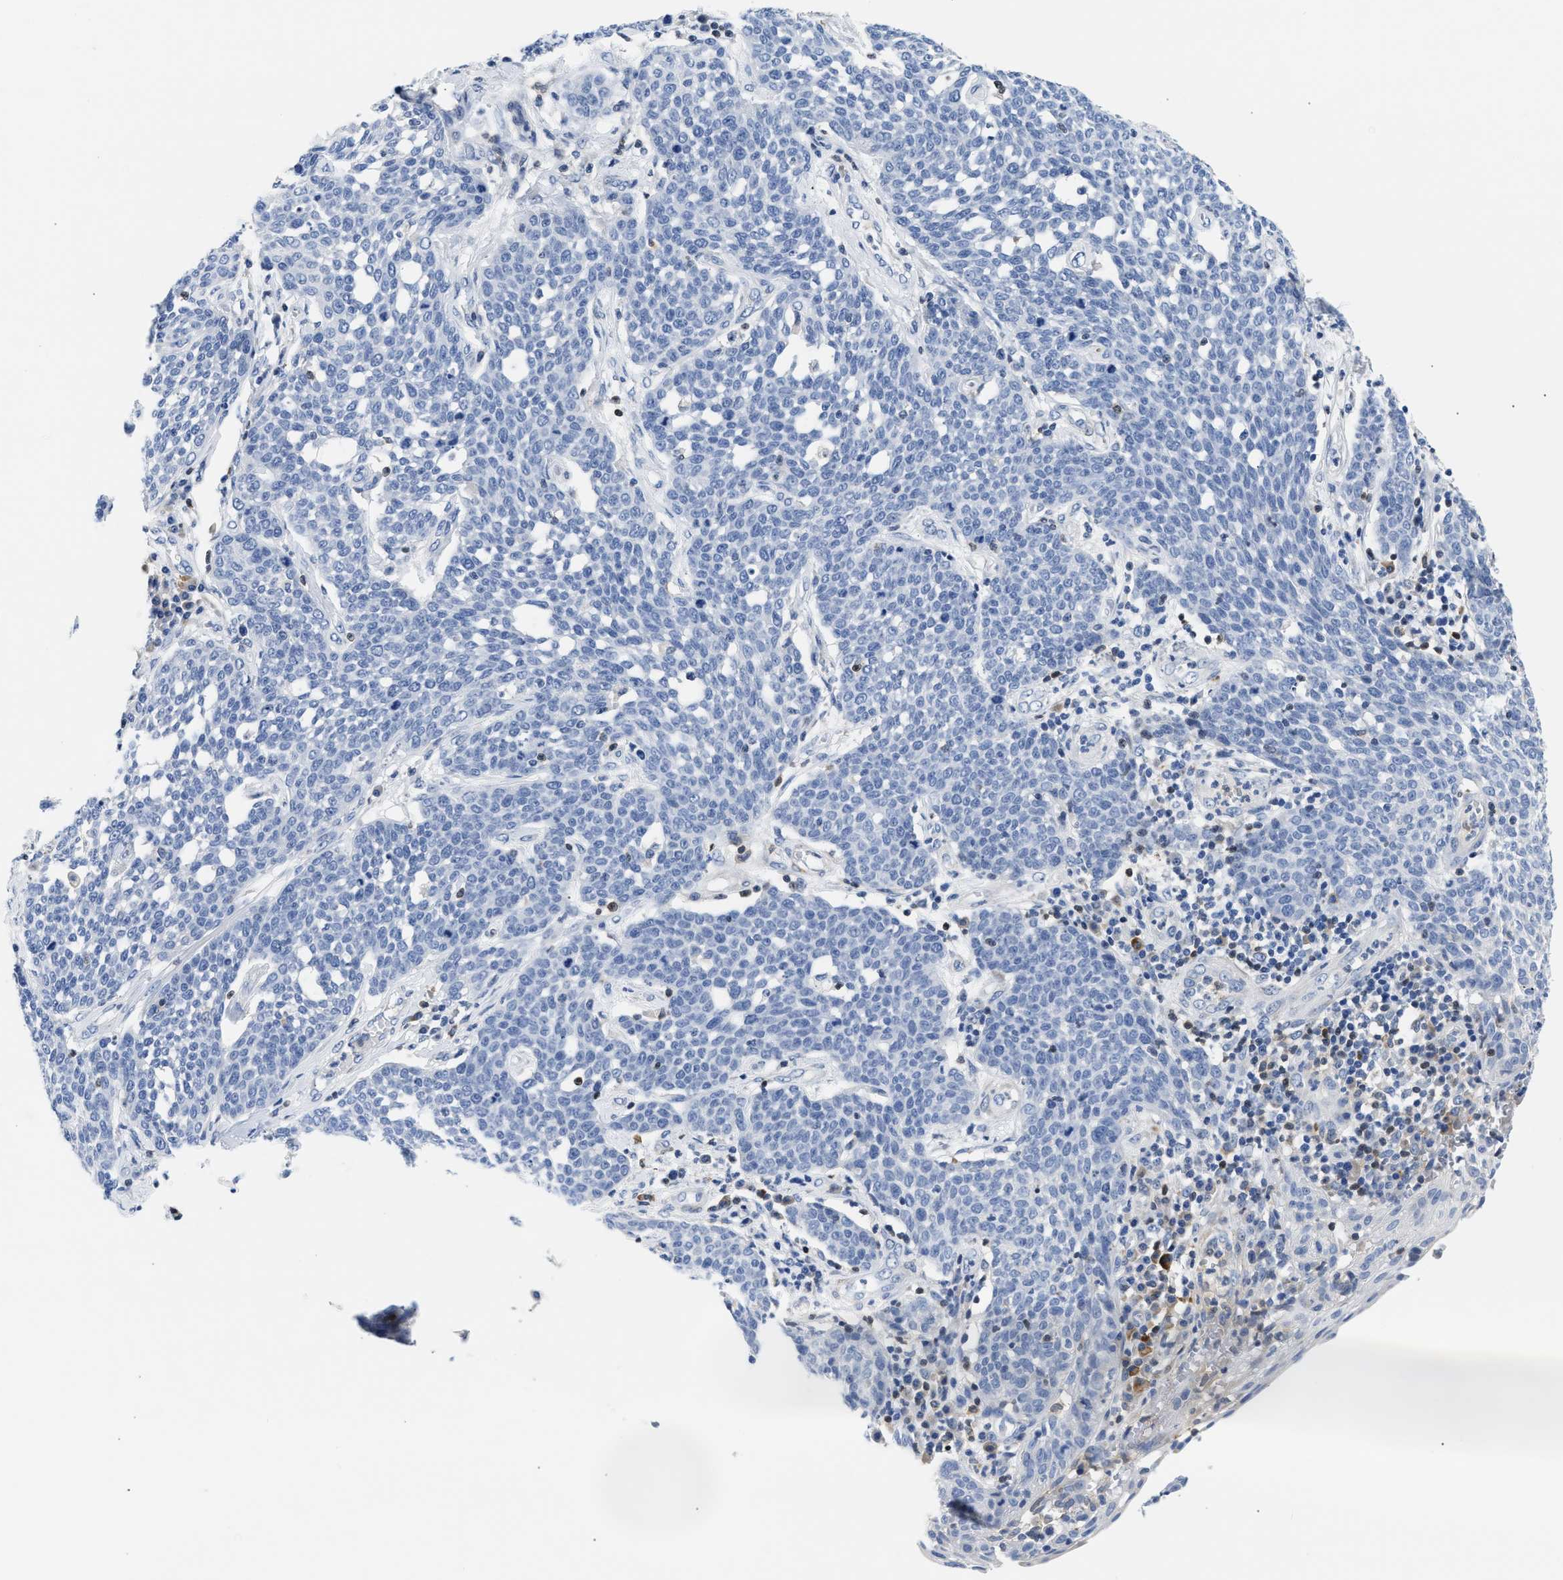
{"staining": {"intensity": "negative", "quantity": "none", "location": "none"}, "tissue": "cervical cancer", "cell_type": "Tumor cells", "image_type": "cancer", "snomed": [{"axis": "morphology", "description": "Squamous cell carcinoma, NOS"}, {"axis": "topography", "description": "Cervix"}], "caption": "Immunohistochemical staining of human squamous cell carcinoma (cervical) exhibits no significant positivity in tumor cells.", "gene": "SLIT2", "patient": {"sex": "female", "age": 34}}